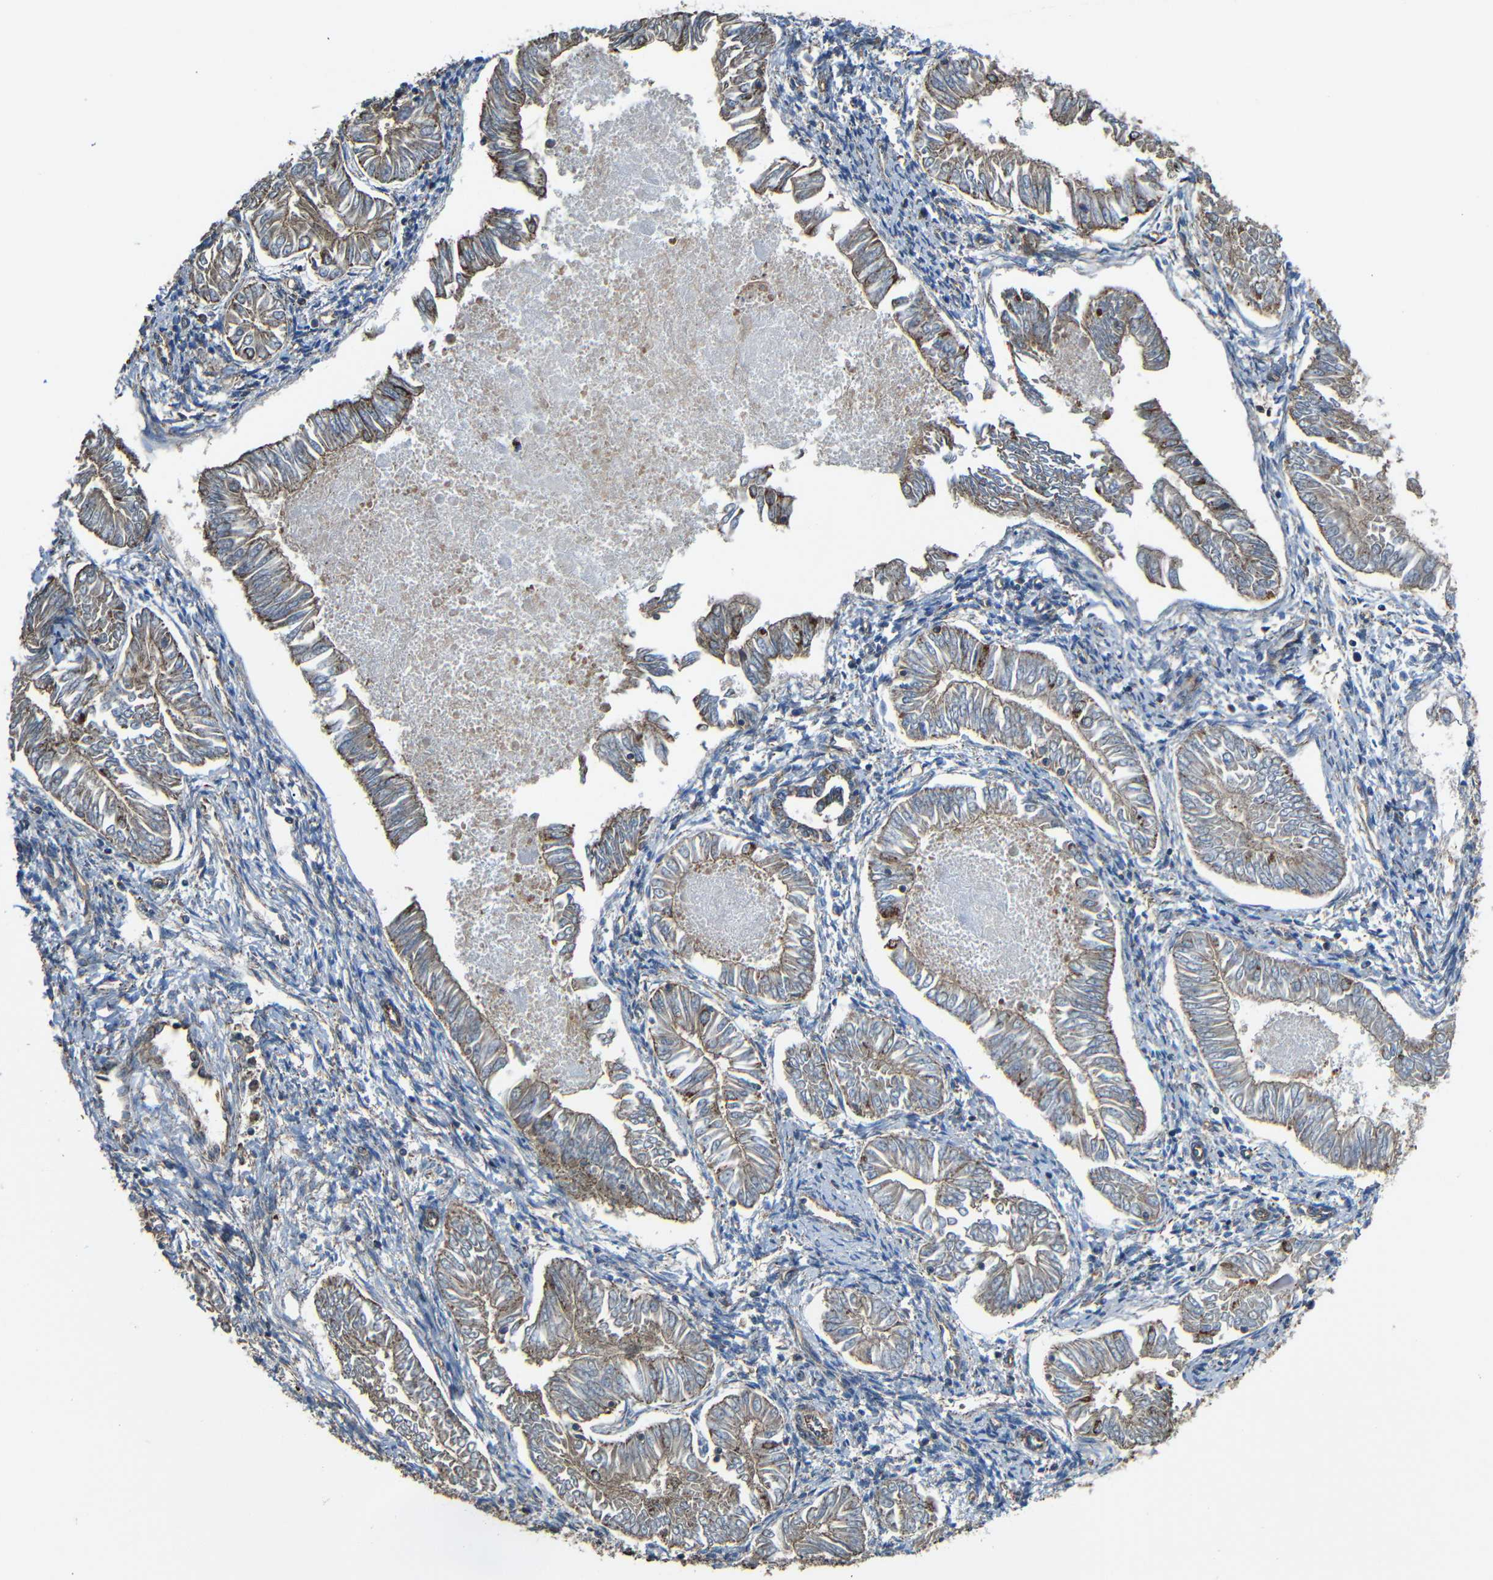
{"staining": {"intensity": "strong", "quantity": ">75%", "location": "cytoplasmic/membranous"}, "tissue": "endometrial cancer", "cell_type": "Tumor cells", "image_type": "cancer", "snomed": [{"axis": "morphology", "description": "Adenocarcinoma, NOS"}, {"axis": "topography", "description": "Endometrium"}], "caption": "The micrograph reveals staining of endometrial cancer (adenocarcinoma), revealing strong cytoplasmic/membranous protein staining (brown color) within tumor cells.", "gene": "INTS6L", "patient": {"sex": "female", "age": 53}}